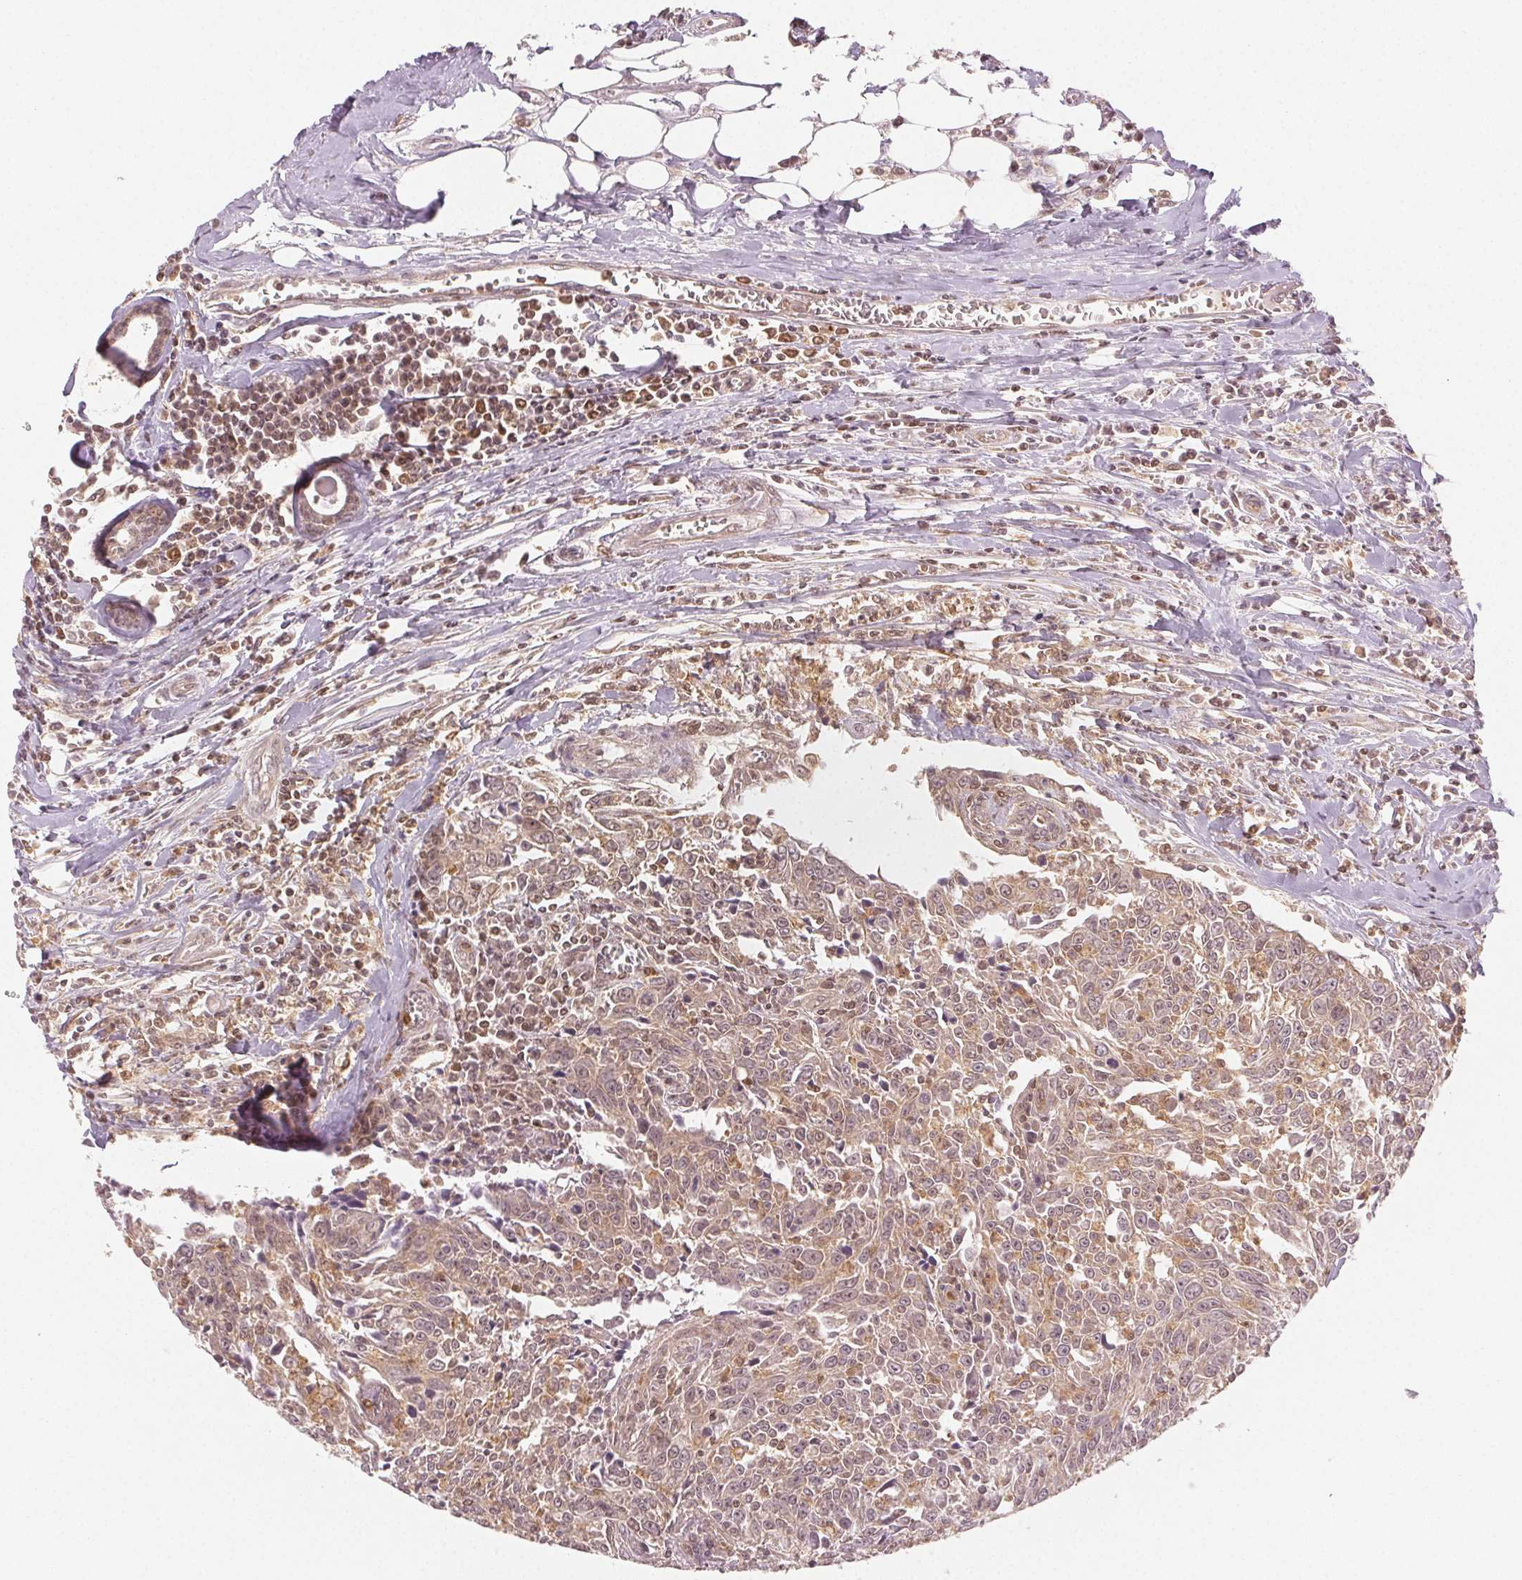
{"staining": {"intensity": "weak", "quantity": ">75%", "location": "cytoplasmic/membranous,nuclear"}, "tissue": "breast cancer", "cell_type": "Tumor cells", "image_type": "cancer", "snomed": [{"axis": "morphology", "description": "Duct carcinoma"}, {"axis": "topography", "description": "Breast"}], "caption": "This image displays immunohistochemistry staining of human breast intraductal carcinoma, with low weak cytoplasmic/membranous and nuclear staining in approximately >75% of tumor cells.", "gene": "MAPK14", "patient": {"sex": "female", "age": 50}}